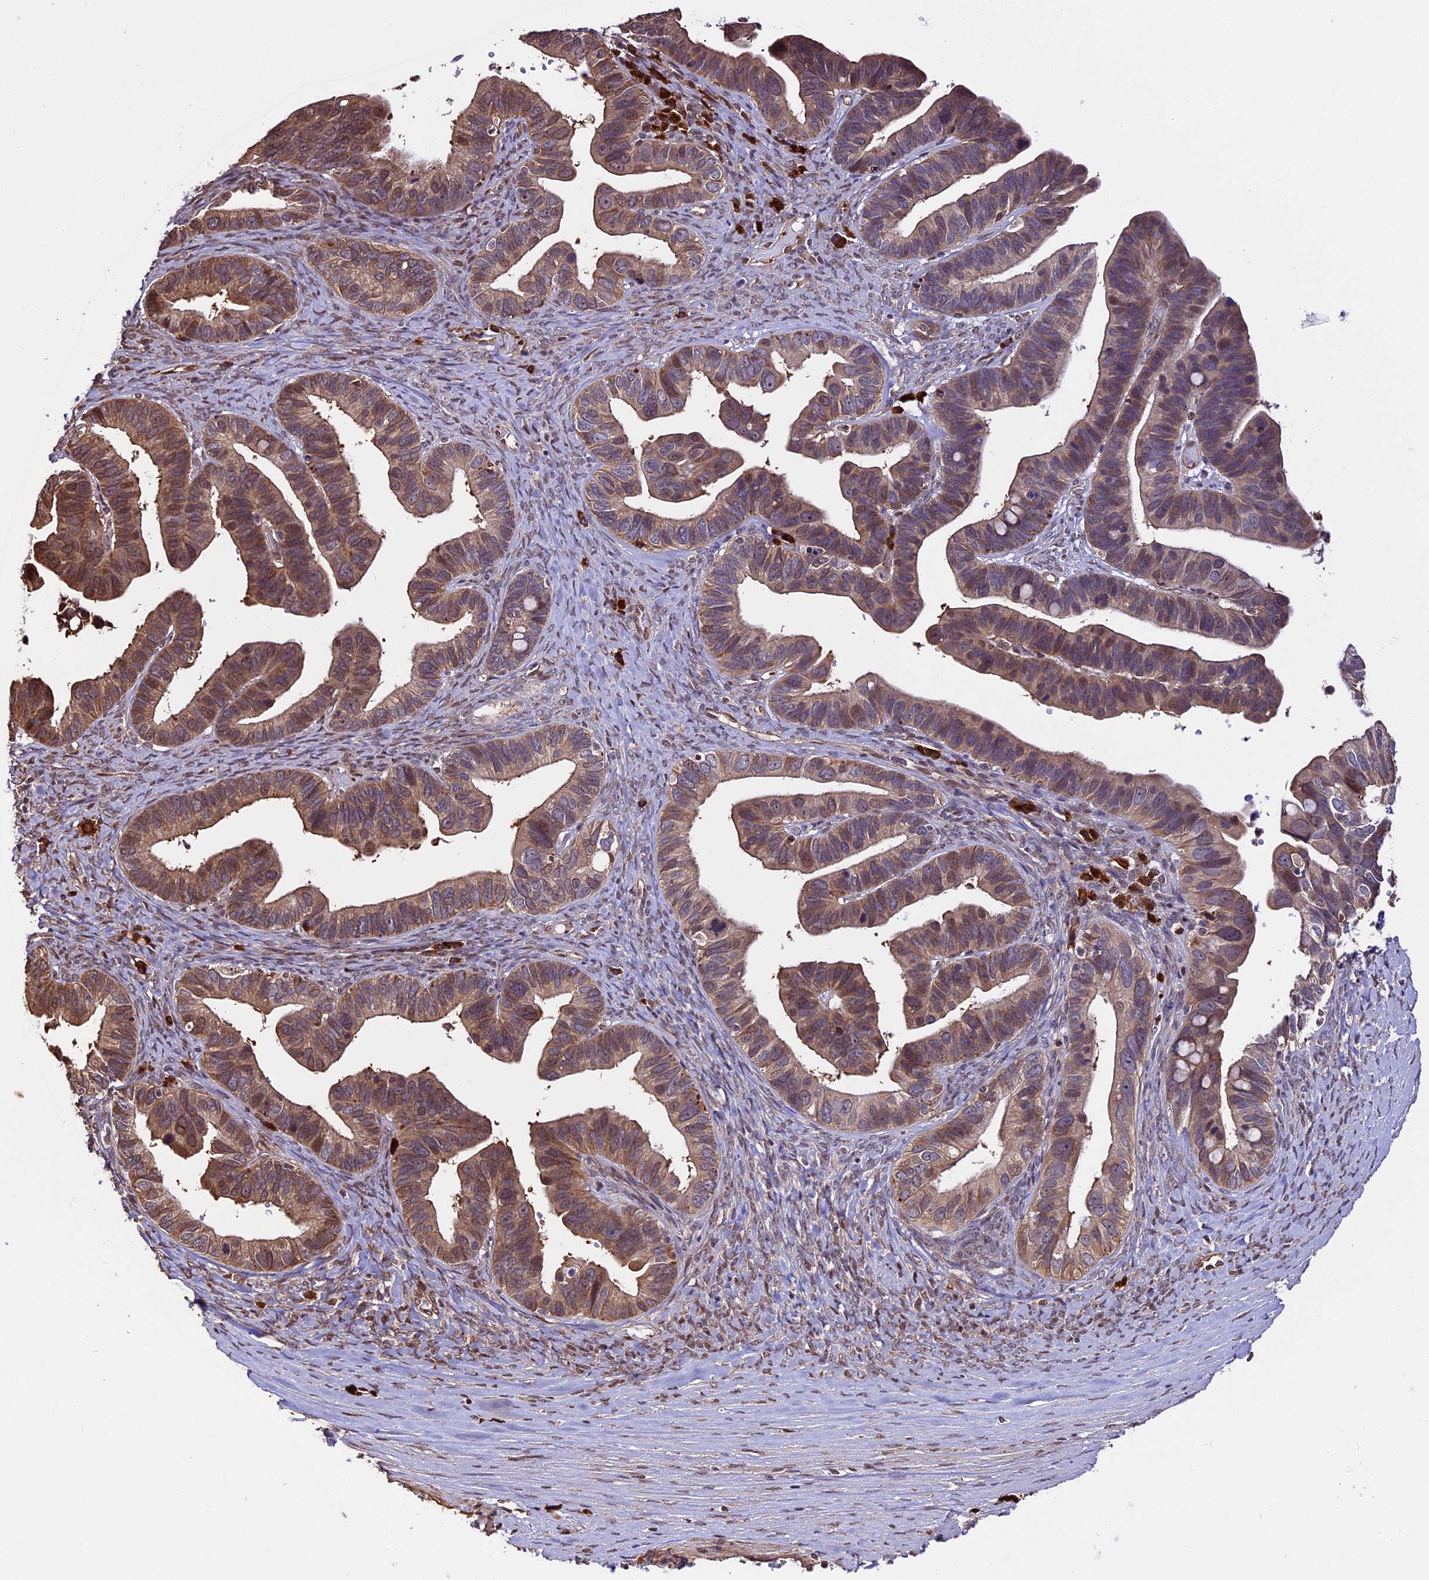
{"staining": {"intensity": "moderate", "quantity": "25%-75%", "location": "cytoplasmic/membranous,nuclear"}, "tissue": "ovarian cancer", "cell_type": "Tumor cells", "image_type": "cancer", "snomed": [{"axis": "morphology", "description": "Cystadenocarcinoma, serous, NOS"}, {"axis": "topography", "description": "Ovary"}], "caption": "This image shows immunohistochemistry (IHC) staining of serous cystadenocarcinoma (ovarian), with medium moderate cytoplasmic/membranous and nuclear positivity in approximately 25%-75% of tumor cells.", "gene": "HERPUD1", "patient": {"sex": "female", "age": 56}}